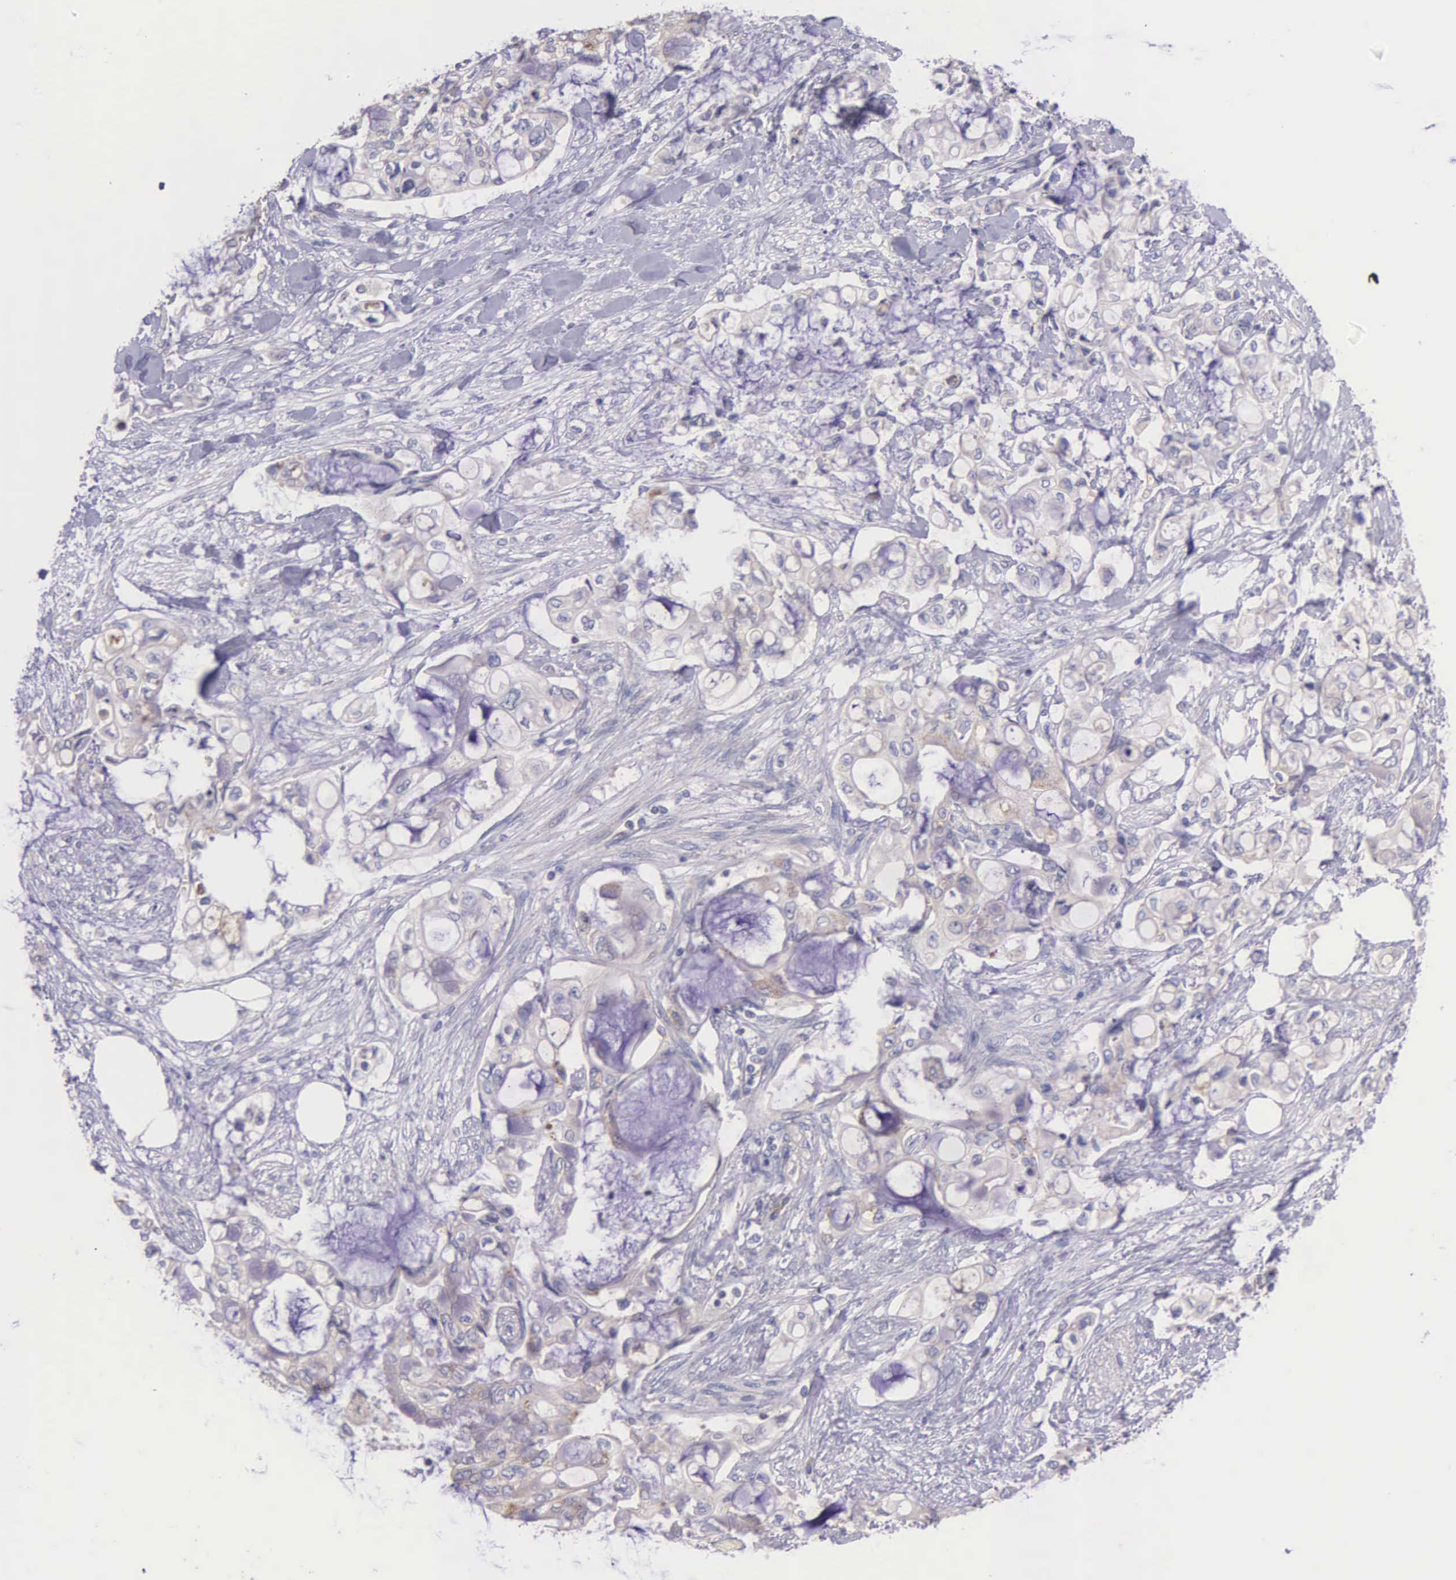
{"staining": {"intensity": "negative", "quantity": "none", "location": "none"}, "tissue": "pancreatic cancer", "cell_type": "Tumor cells", "image_type": "cancer", "snomed": [{"axis": "morphology", "description": "Adenocarcinoma, NOS"}, {"axis": "topography", "description": "Pancreas"}], "caption": "The IHC micrograph has no significant expression in tumor cells of pancreatic cancer tissue.", "gene": "MIA2", "patient": {"sex": "female", "age": 70}}